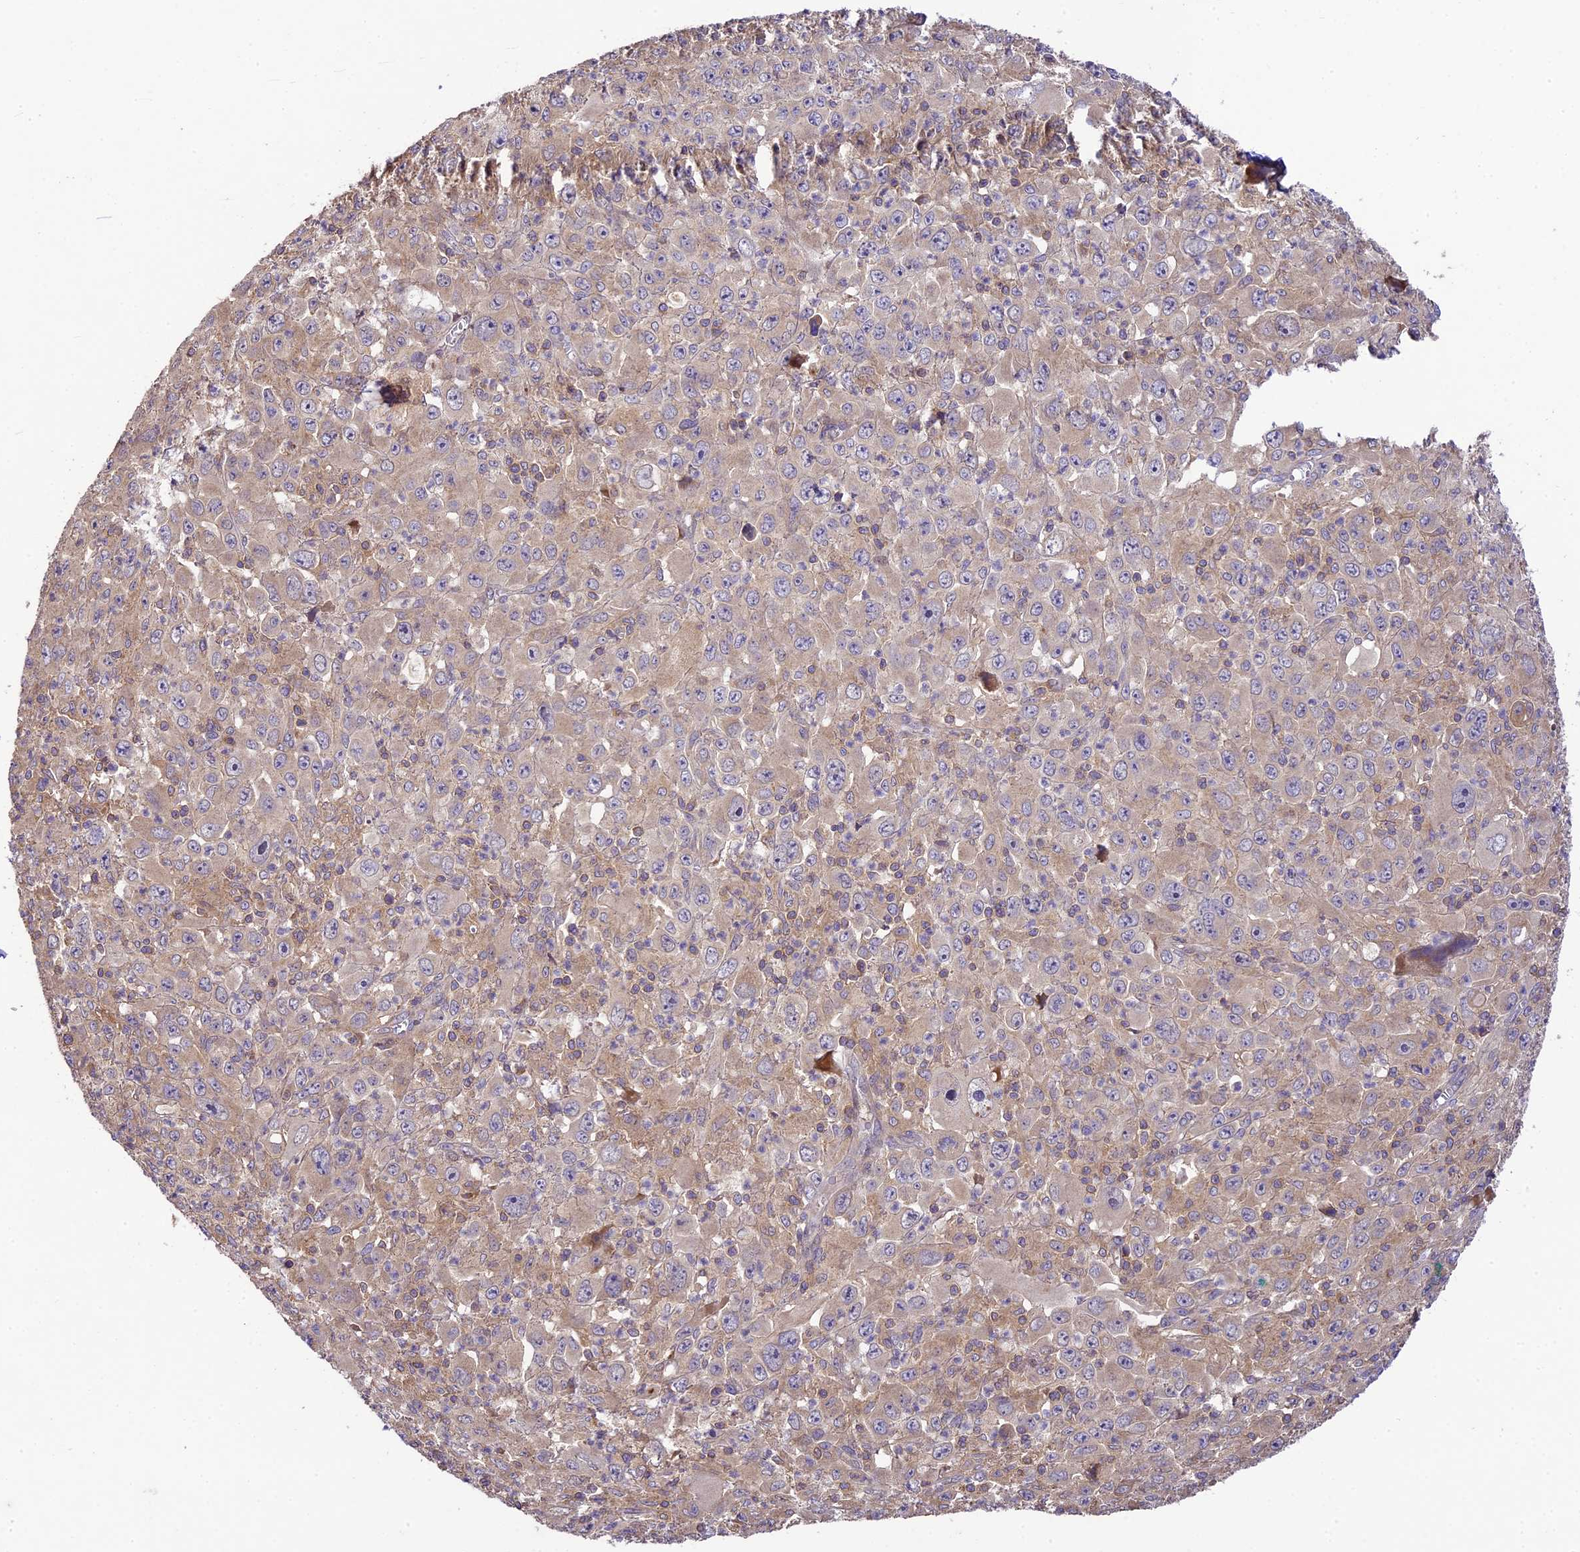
{"staining": {"intensity": "weak", "quantity": "25%-75%", "location": "cytoplasmic/membranous"}, "tissue": "melanoma", "cell_type": "Tumor cells", "image_type": "cancer", "snomed": [{"axis": "morphology", "description": "Malignant melanoma, Metastatic site"}, {"axis": "topography", "description": "Skin"}], "caption": "Weak cytoplasmic/membranous protein expression is identified in about 25%-75% of tumor cells in malignant melanoma (metastatic site).", "gene": "WDR88", "patient": {"sex": "female", "age": 56}}